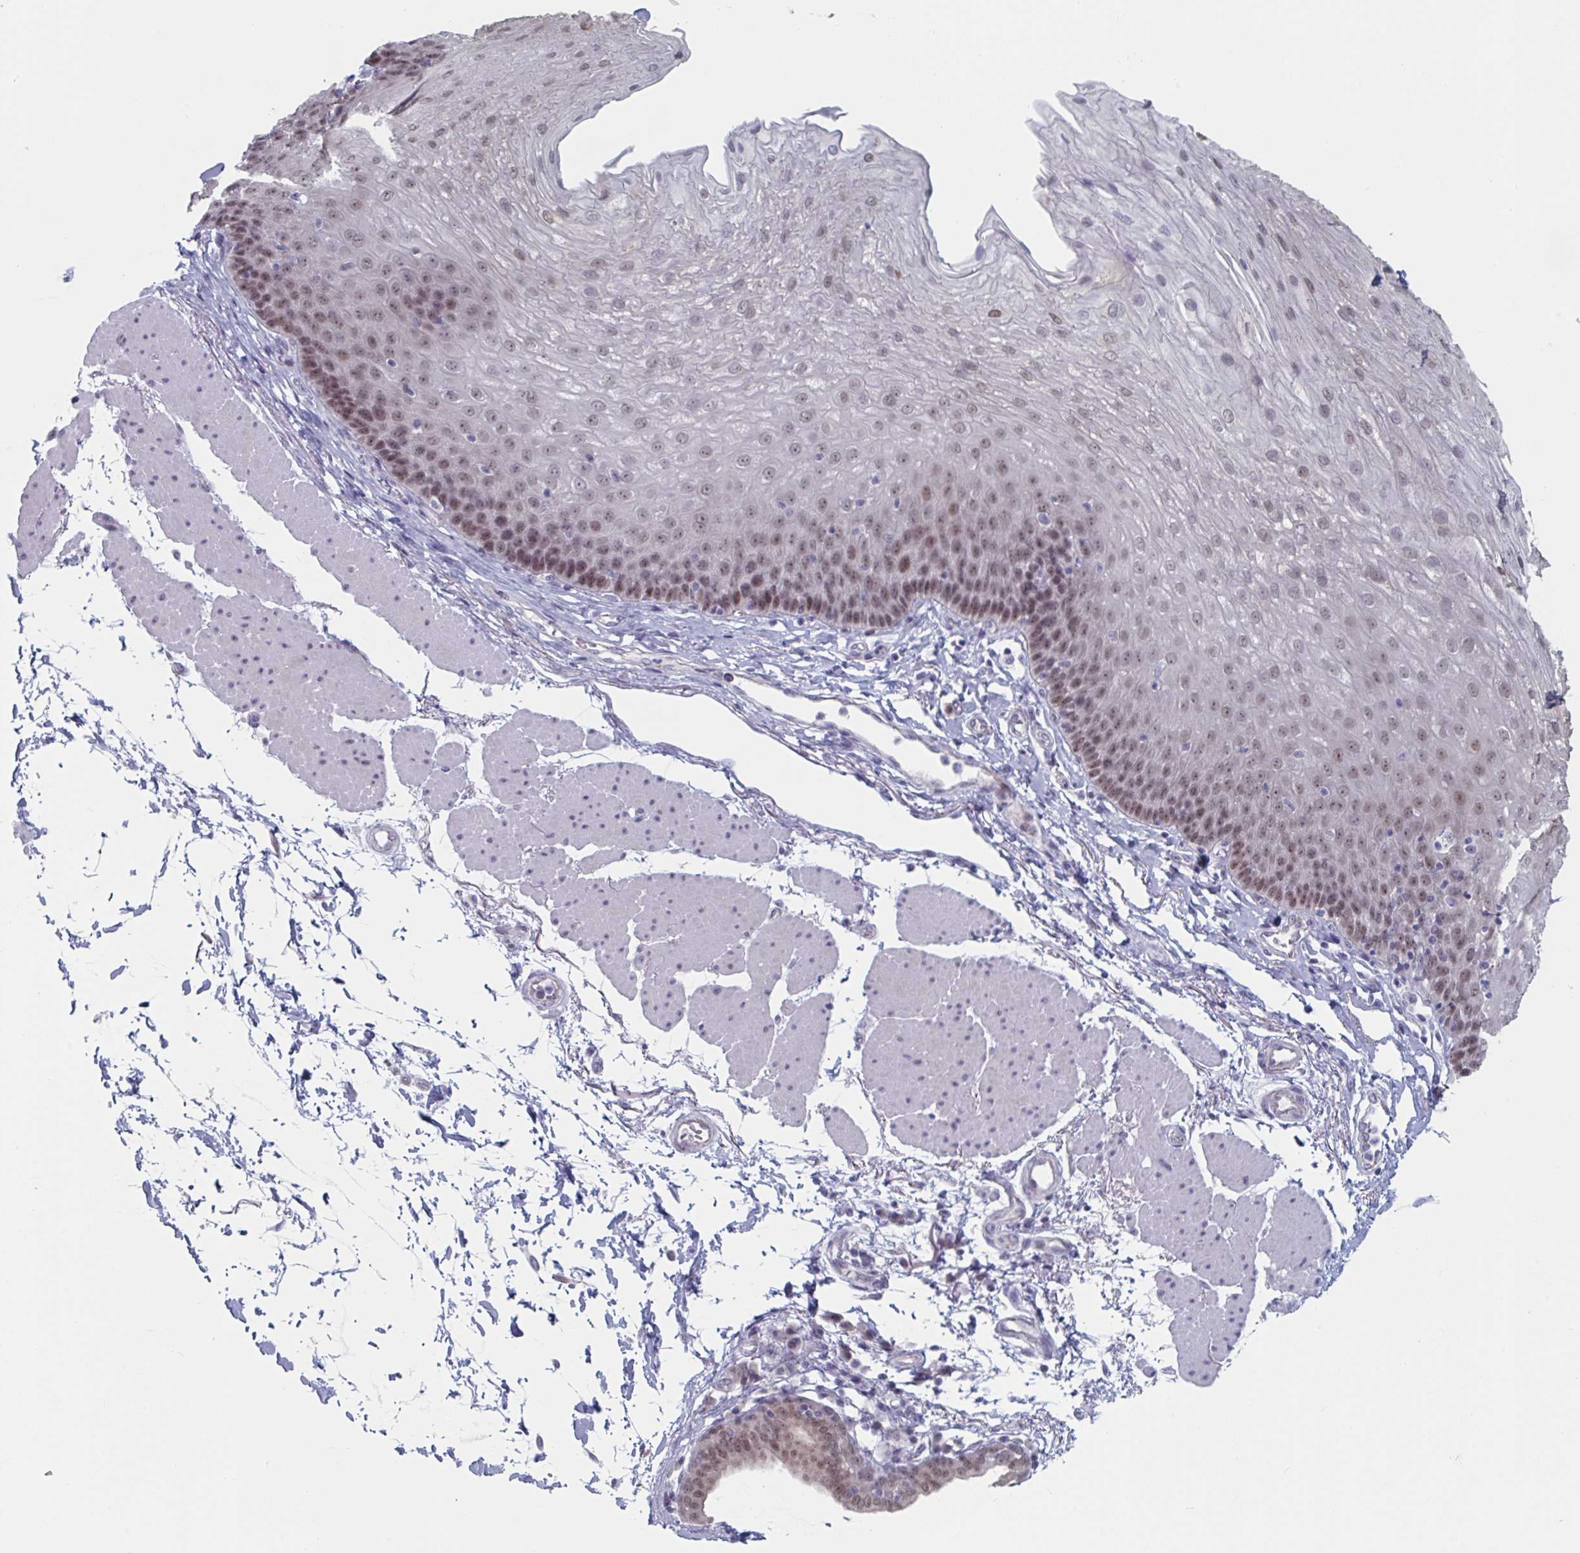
{"staining": {"intensity": "moderate", "quantity": "25%-75%", "location": "nuclear"}, "tissue": "esophagus", "cell_type": "Squamous epithelial cells", "image_type": "normal", "snomed": [{"axis": "morphology", "description": "Normal tissue, NOS"}, {"axis": "topography", "description": "Esophagus"}], "caption": "Immunohistochemistry (DAB) staining of benign human esophagus demonstrates moderate nuclear protein staining in about 25%-75% of squamous epithelial cells.", "gene": "FOXA1", "patient": {"sex": "female", "age": 81}}